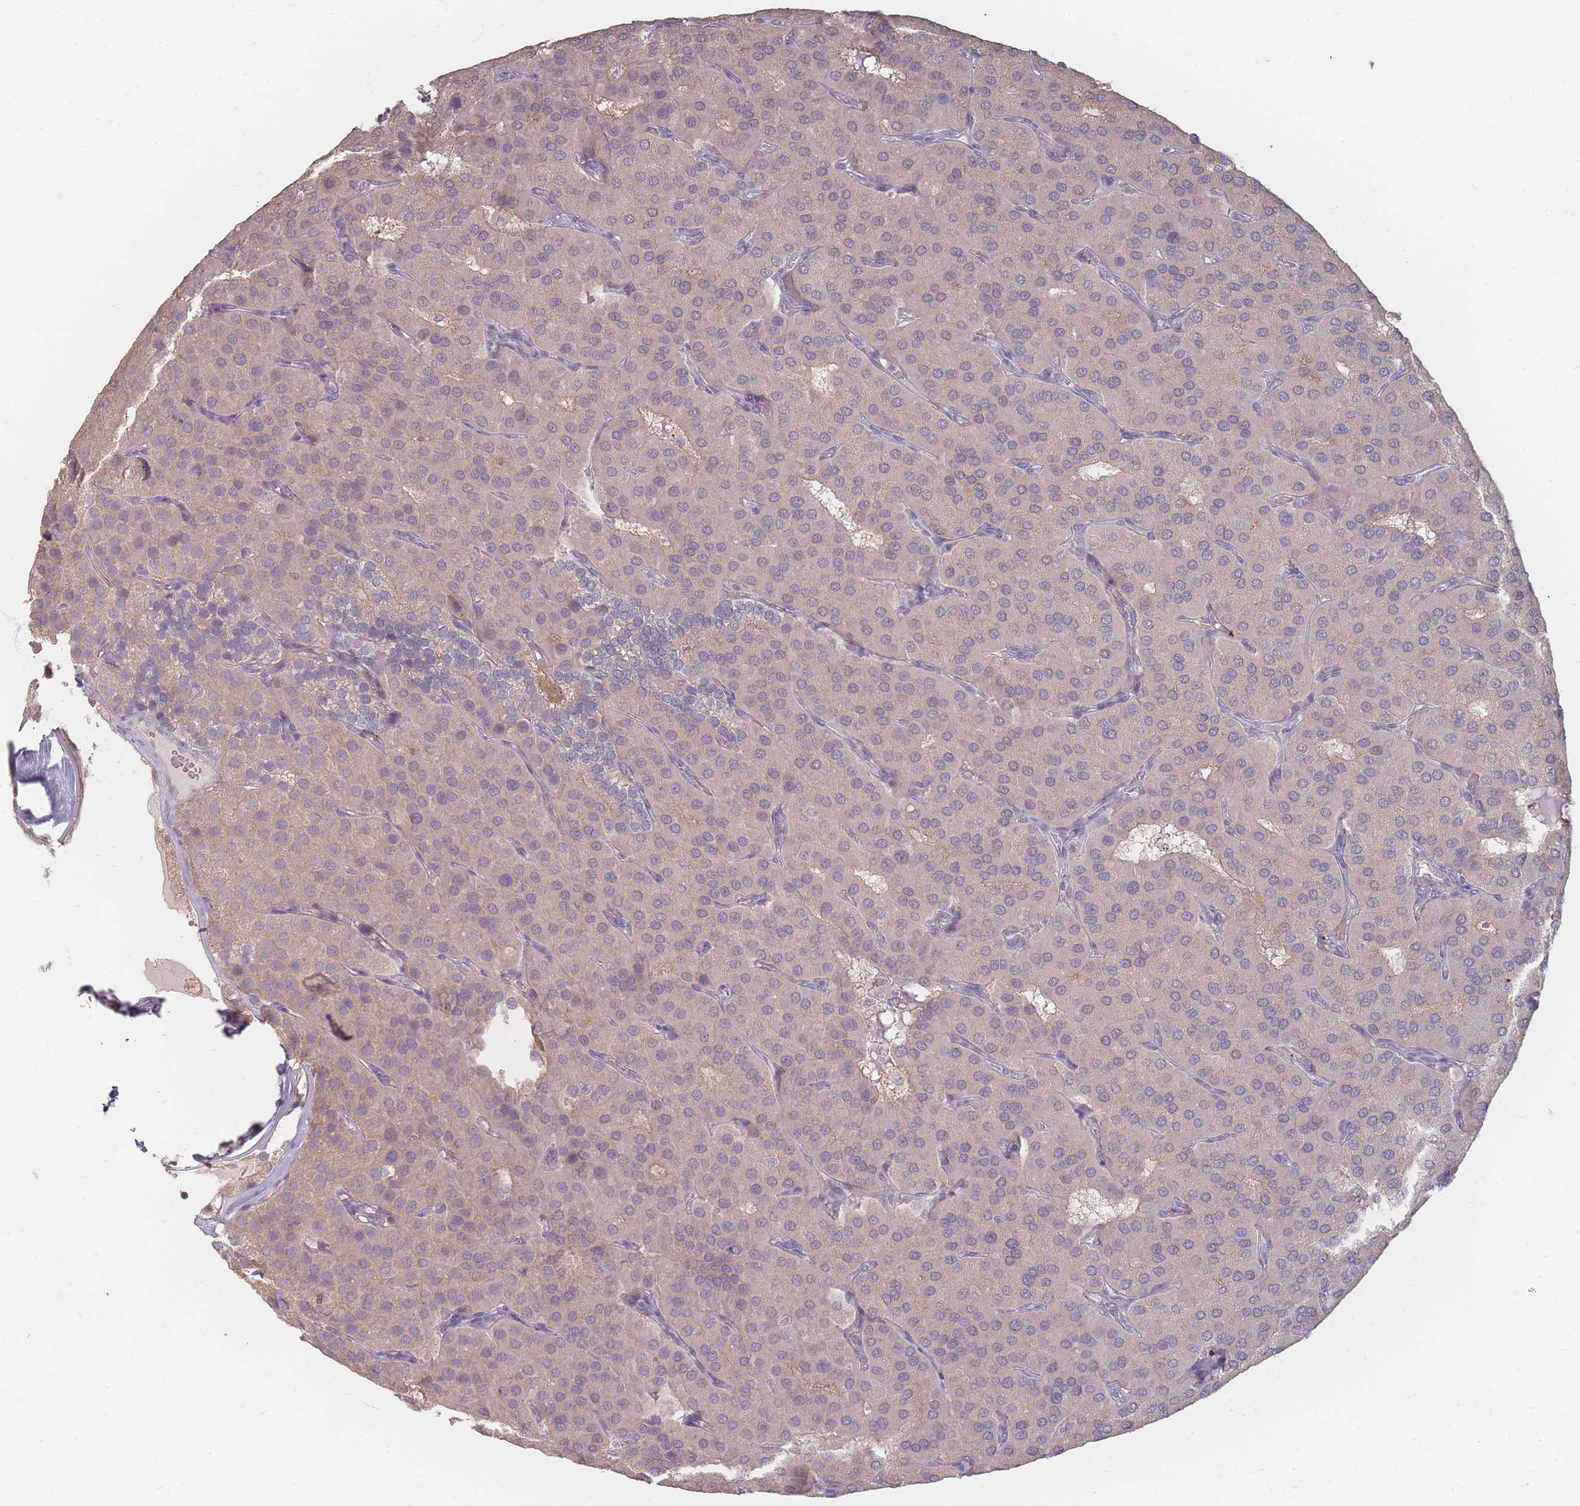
{"staining": {"intensity": "weak", "quantity": "25%-75%", "location": "cytoplasmic/membranous"}, "tissue": "parathyroid gland", "cell_type": "Glandular cells", "image_type": "normal", "snomed": [{"axis": "morphology", "description": "Normal tissue, NOS"}, {"axis": "morphology", "description": "Adenoma, NOS"}, {"axis": "topography", "description": "Parathyroid gland"}], "caption": "Parathyroid gland stained with DAB immunohistochemistry demonstrates low levels of weak cytoplasmic/membranous positivity in approximately 25%-75% of glandular cells.", "gene": "RFTN1", "patient": {"sex": "female", "age": 86}}